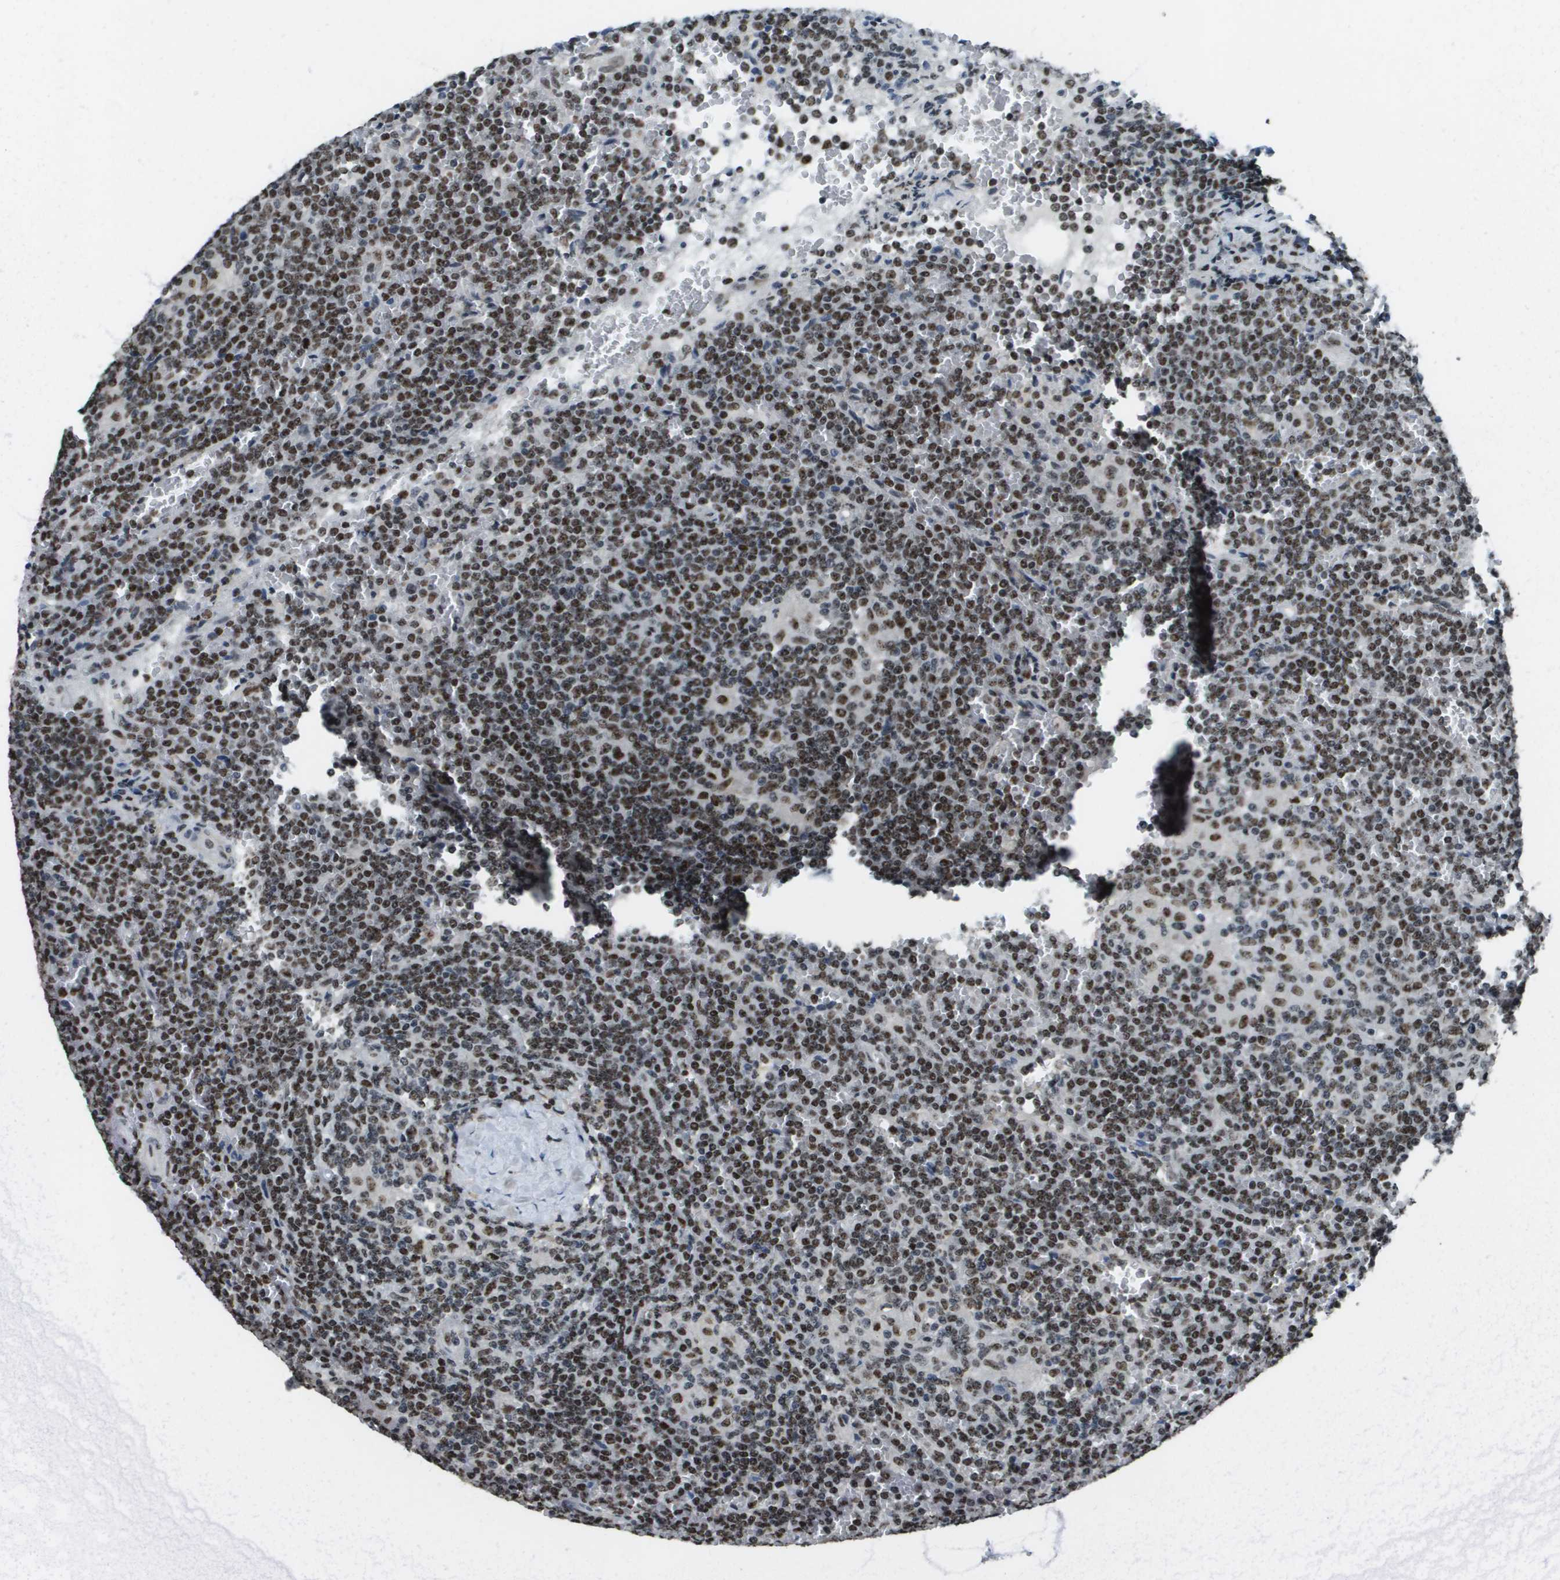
{"staining": {"intensity": "strong", "quantity": ">75%", "location": "nuclear"}, "tissue": "lymphoma", "cell_type": "Tumor cells", "image_type": "cancer", "snomed": [{"axis": "morphology", "description": "Malignant lymphoma, non-Hodgkin's type, Low grade"}, {"axis": "topography", "description": "Spleen"}], "caption": "Immunohistochemical staining of human malignant lymphoma, non-Hodgkin's type (low-grade) demonstrates high levels of strong nuclear protein staining in approximately >75% of tumor cells.", "gene": "SP100", "patient": {"sex": "female", "age": 19}}